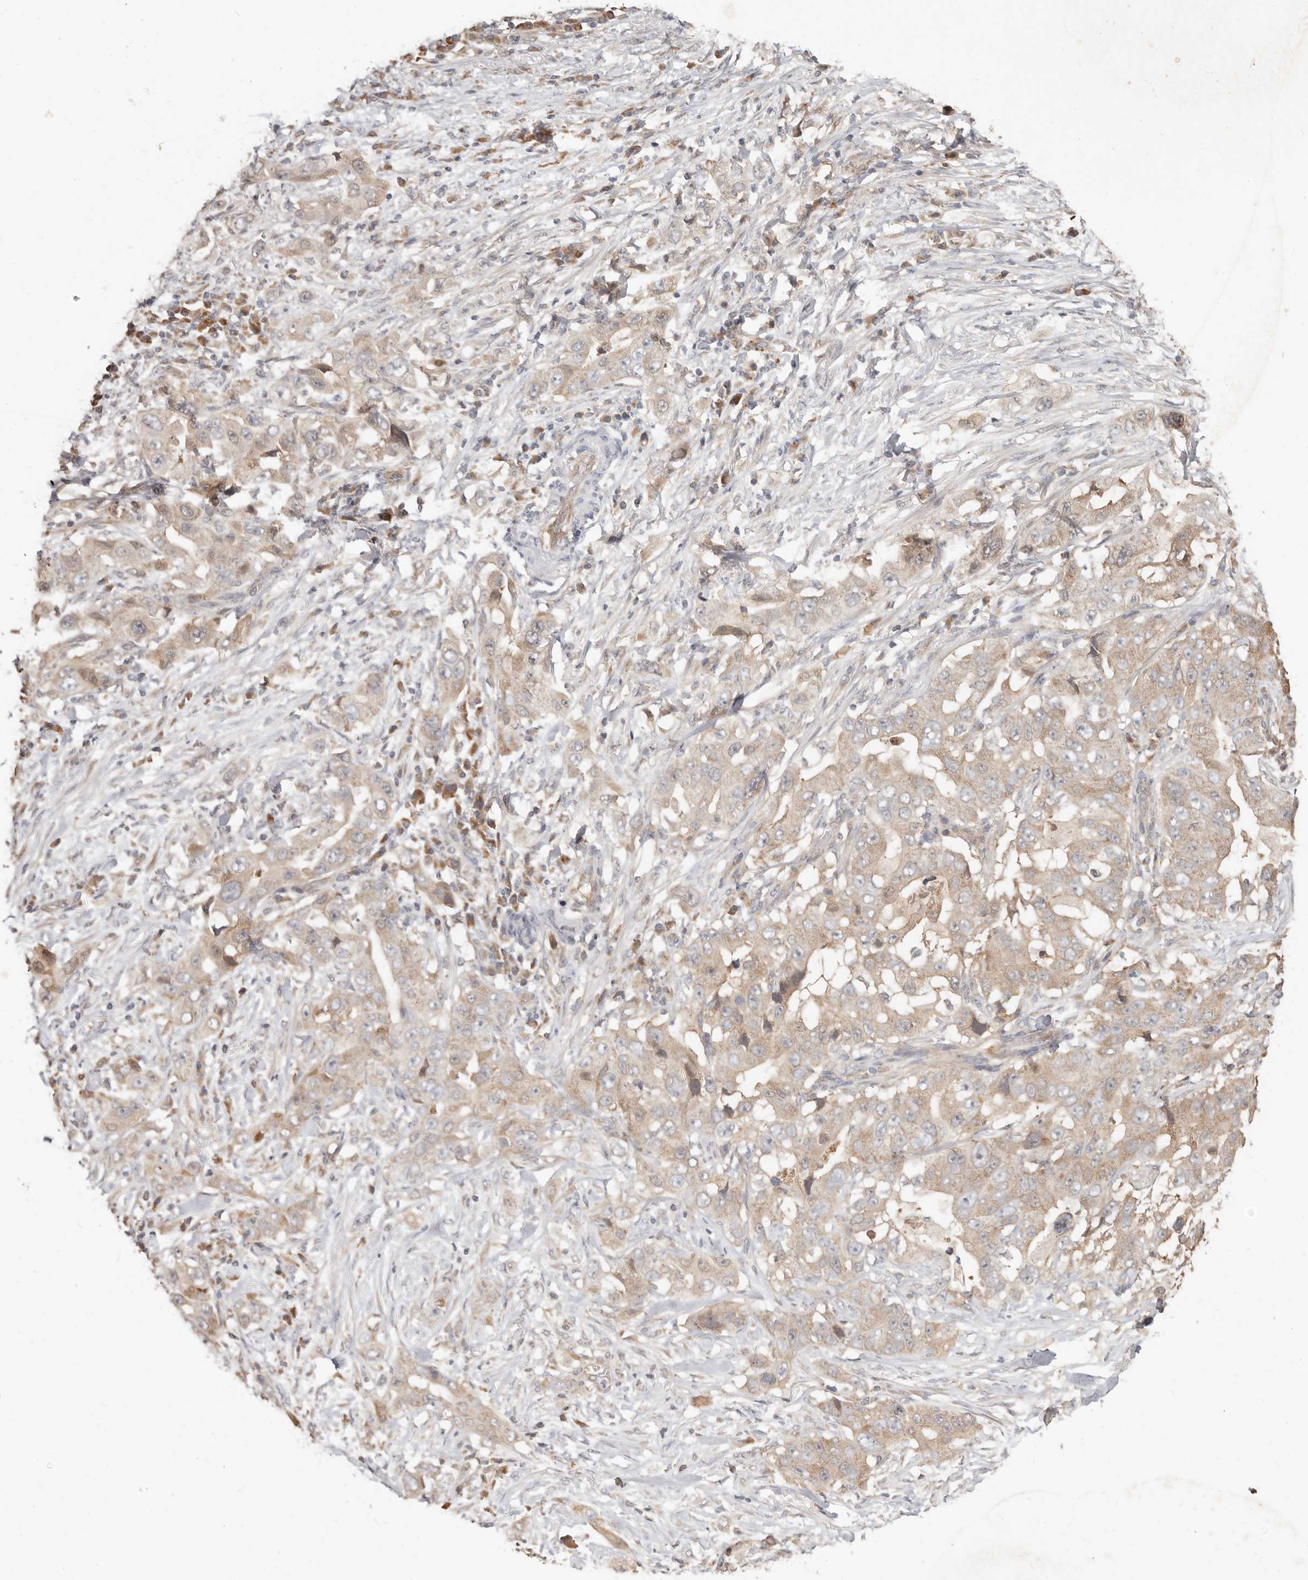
{"staining": {"intensity": "weak", "quantity": ">75%", "location": "cytoplasmic/membranous"}, "tissue": "lung cancer", "cell_type": "Tumor cells", "image_type": "cancer", "snomed": [{"axis": "morphology", "description": "Adenocarcinoma, NOS"}, {"axis": "topography", "description": "Lung"}], "caption": "Tumor cells exhibit low levels of weak cytoplasmic/membranous expression in about >75% of cells in lung cancer.", "gene": "MTFR2", "patient": {"sex": "female", "age": 51}}